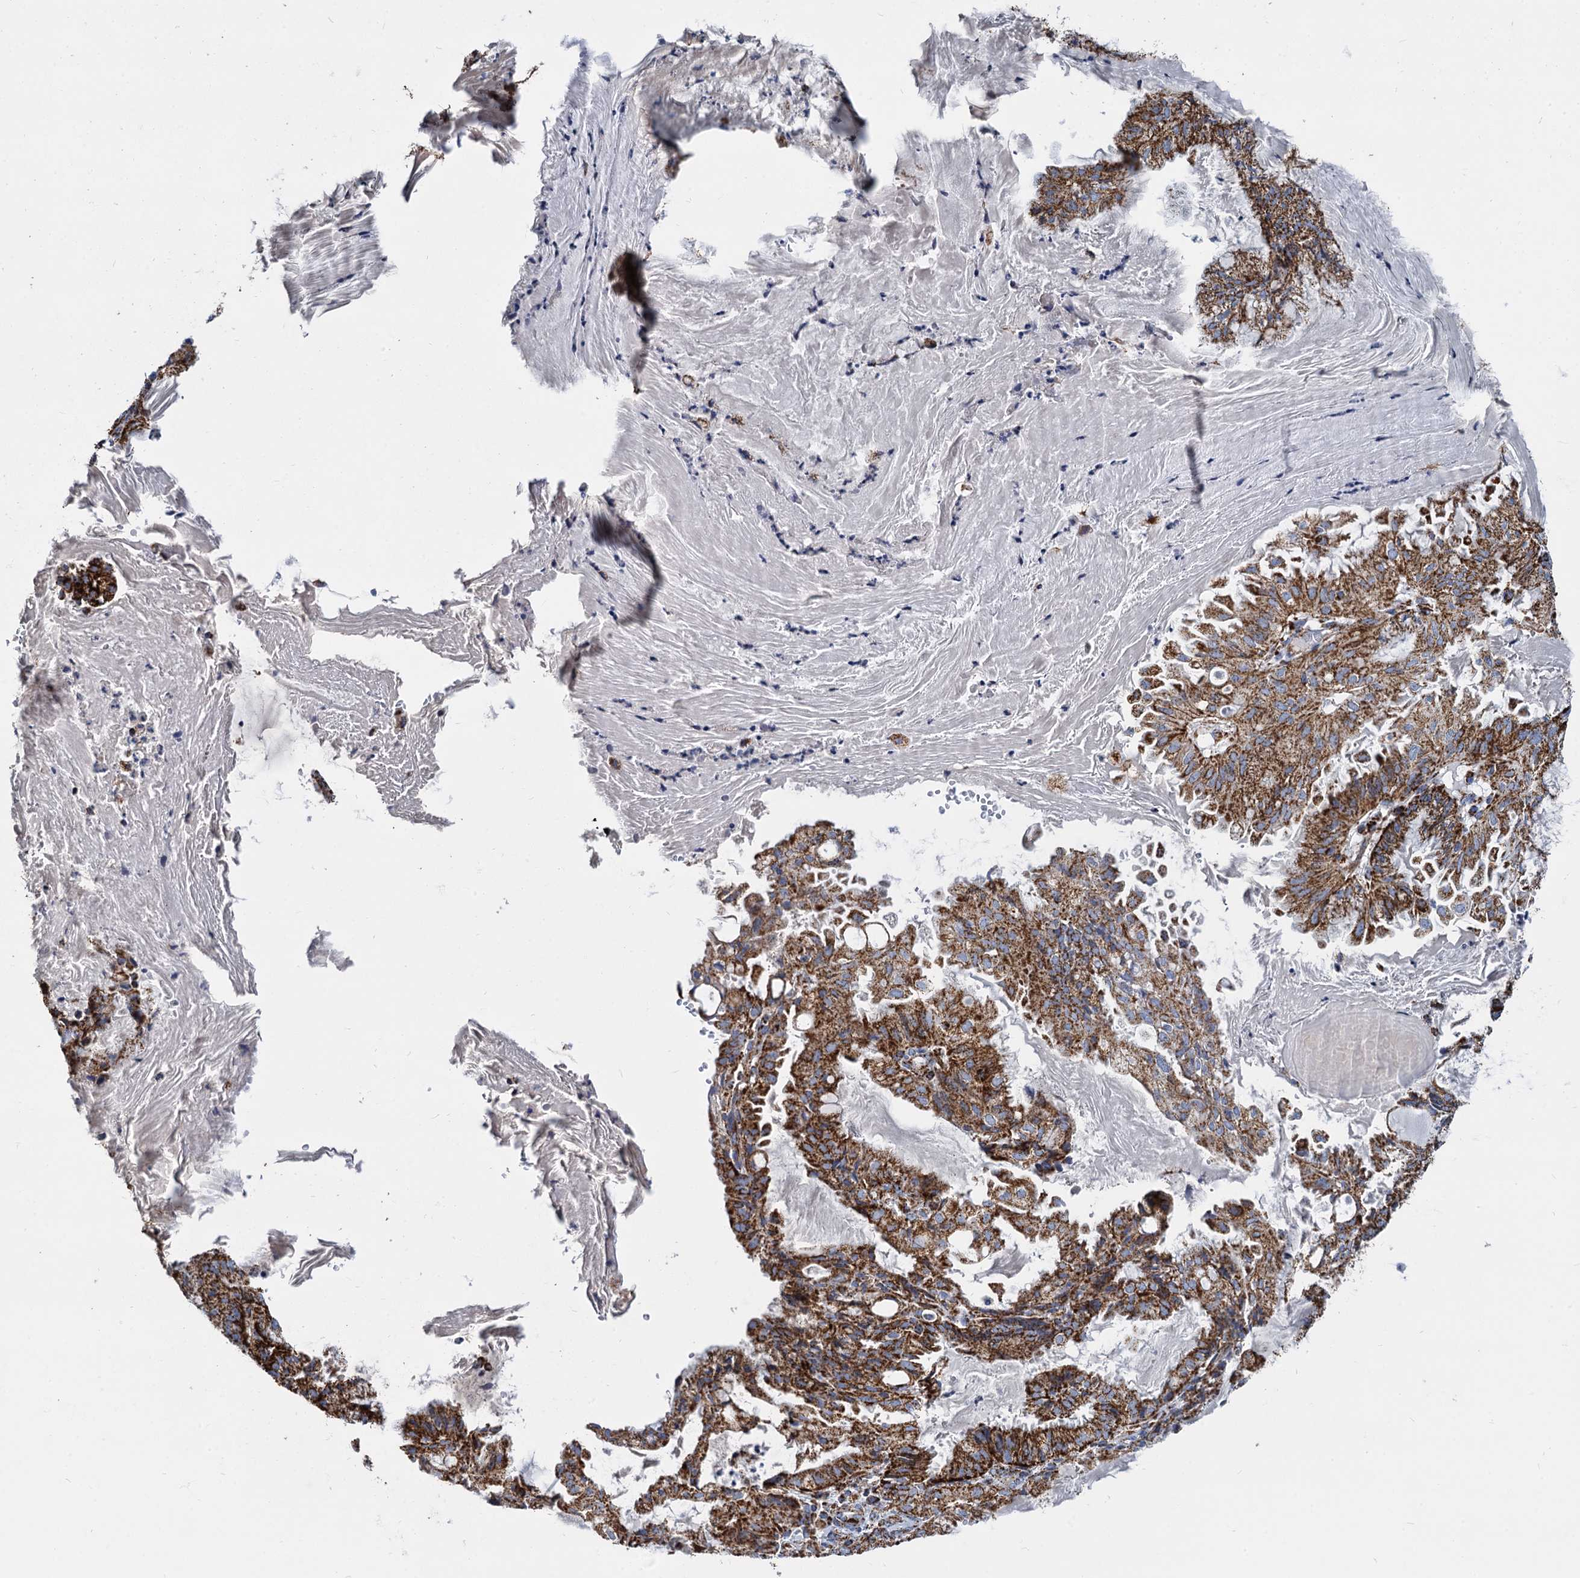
{"staining": {"intensity": "strong", "quantity": ">75%", "location": "cytoplasmic/membranous"}, "tissue": "endometrial cancer", "cell_type": "Tumor cells", "image_type": "cancer", "snomed": [{"axis": "morphology", "description": "Adenocarcinoma, NOS"}, {"axis": "topography", "description": "Endometrium"}], "caption": "The immunohistochemical stain shows strong cytoplasmic/membranous expression in tumor cells of adenocarcinoma (endometrial) tissue.", "gene": "TIMM10", "patient": {"sex": "female", "age": 86}}